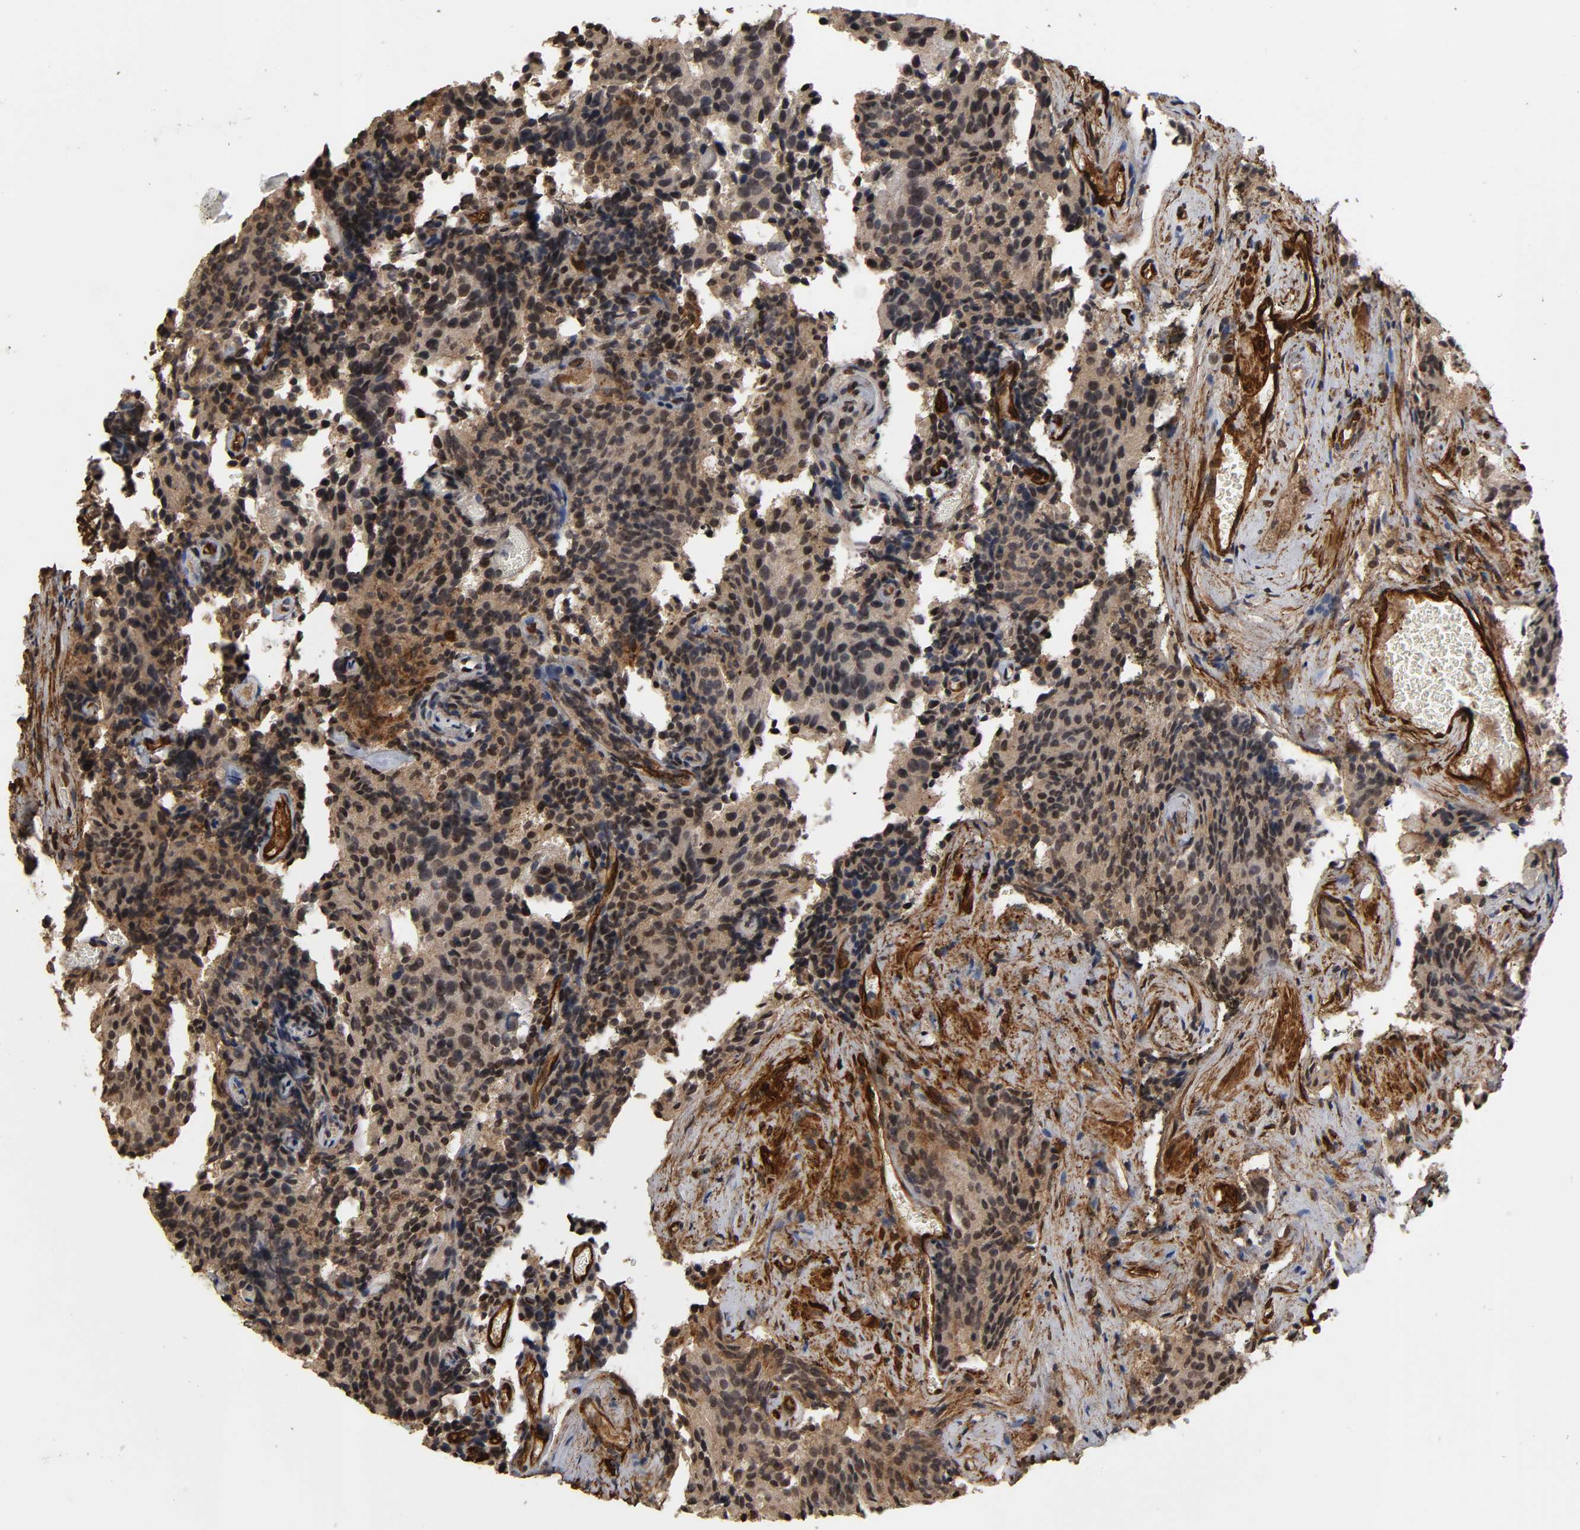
{"staining": {"intensity": "moderate", "quantity": "25%-75%", "location": "cytoplasmic/membranous,nuclear"}, "tissue": "prostate cancer", "cell_type": "Tumor cells", "image_type": "cancer", "snomed": [{"axis": "morphology", "description": "Adenocarcinoma, High grade"}, {"axis": "topography", "description": "Prostate"}], "caption": "A brown stain highlights moderate cytoplasmic/membranous and nuclear expression of a protein in prostate cancer (adenocarcinoma (high-grade)) tumor cells. (Stains: DAB in brown, nuclei in blue, Microscopy: brightfield microscopy at high magnification).", "gene": "AHNAK2", "patient": {"sex": "male", "age": 58}}